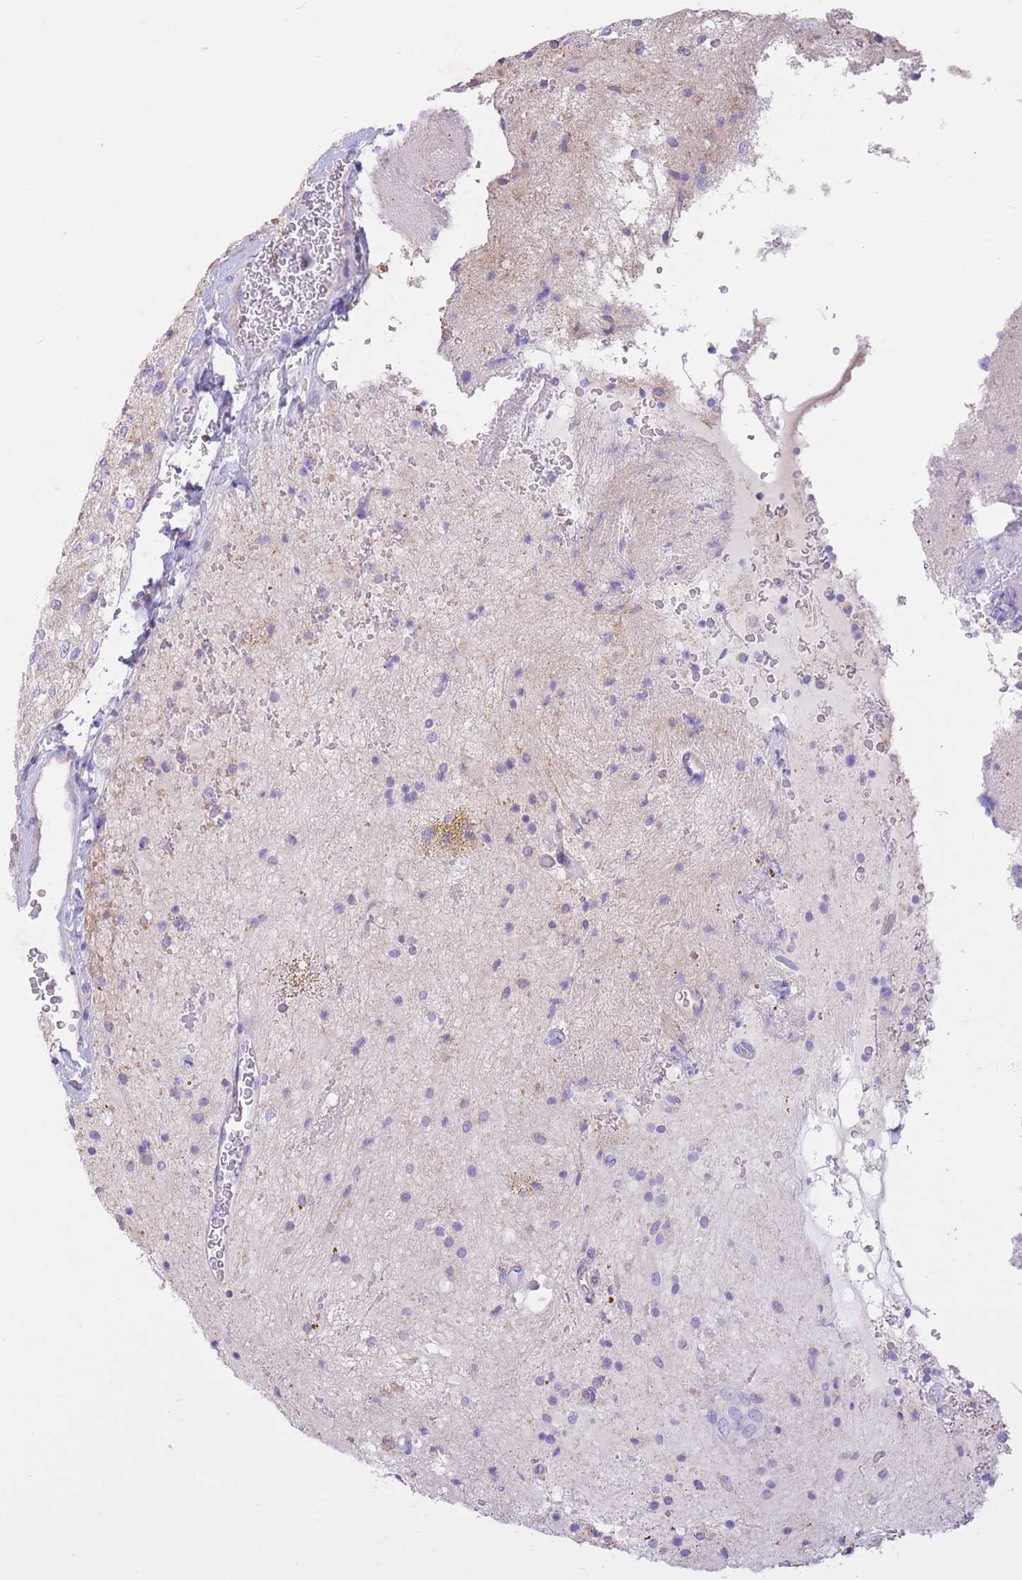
{"staining": {"intensity": "negative", "quantity": "none", "location": "none"}, "tissue": "glioma", "cell_type": "Tumor cells", "image_type": "cancer", "snomed": [{"axis": "morphology", "description": "Glioma, malignant, High grade"}, {"axis": "topography", "description": "Brain"}], "caption": "IHC image of neoplastic tissue: high-grade glioma (malignant) stained with DAB (3,3'-diaminobenzidine) shows no significant protein staining in tumor cells.", "gene": "PDHA1", "patient": {"sex": "male", "age": 34}}